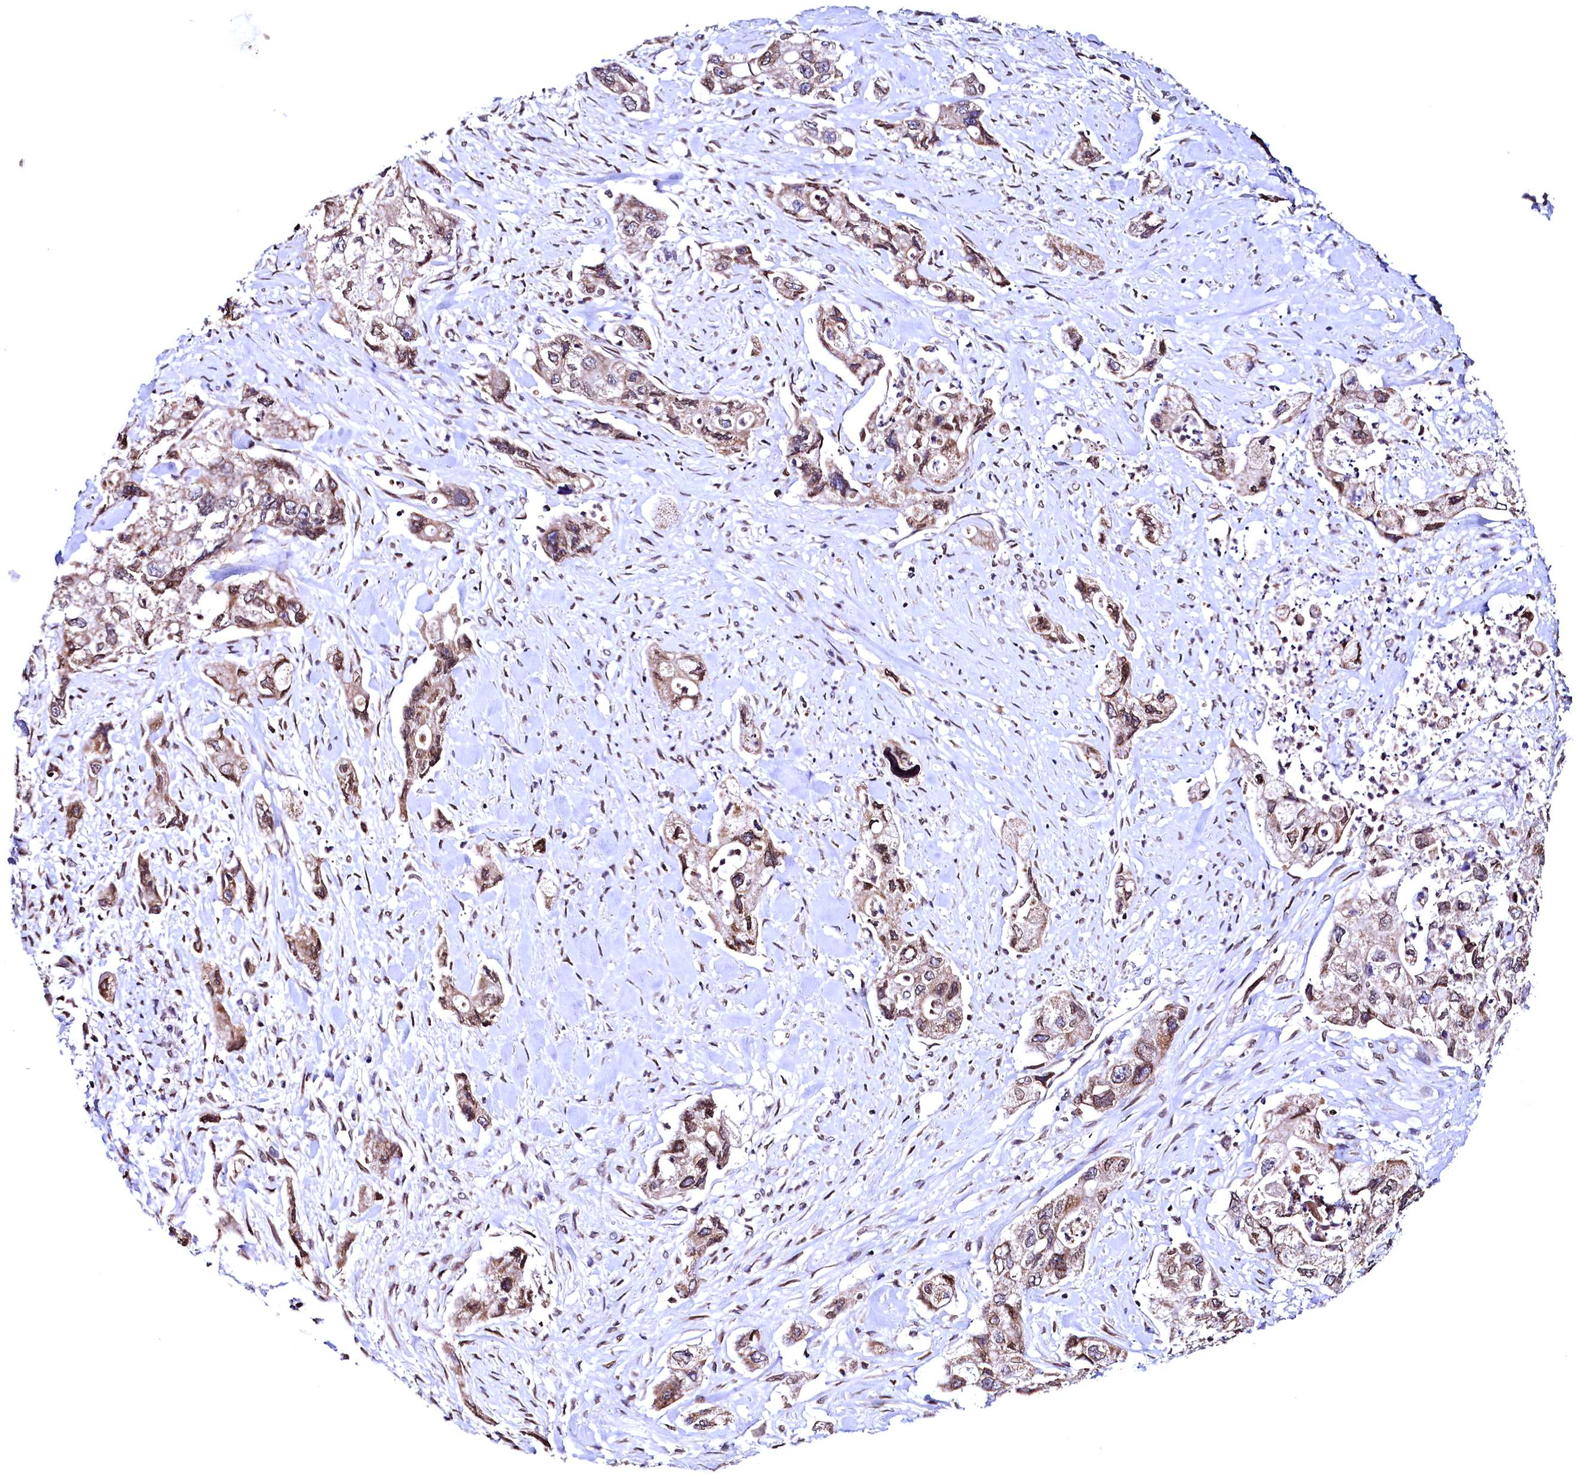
{"staining": {"intensity": "moderate", "quantity": ">75%", "location": "cytoplasmic/membranous,nuclear"}, "tissue": "pancreatic cancer", "cell_type": "Tumor cells", "image_type": "cancer", "snomed": [{"axis": "morphology", "description": "Adenocarcinoma, NOS"}, {"axis": "topography", "description": "Pancreas"}], "caption": "Protein positivity by IHC reveals moderate cytoplasmic/membranous and nuclear expression in approximately >75% of tumor cells in pancreatic adenocarcinoma.", "gene": "HAND1", "patient": {"sex": "female", "age": 73}}